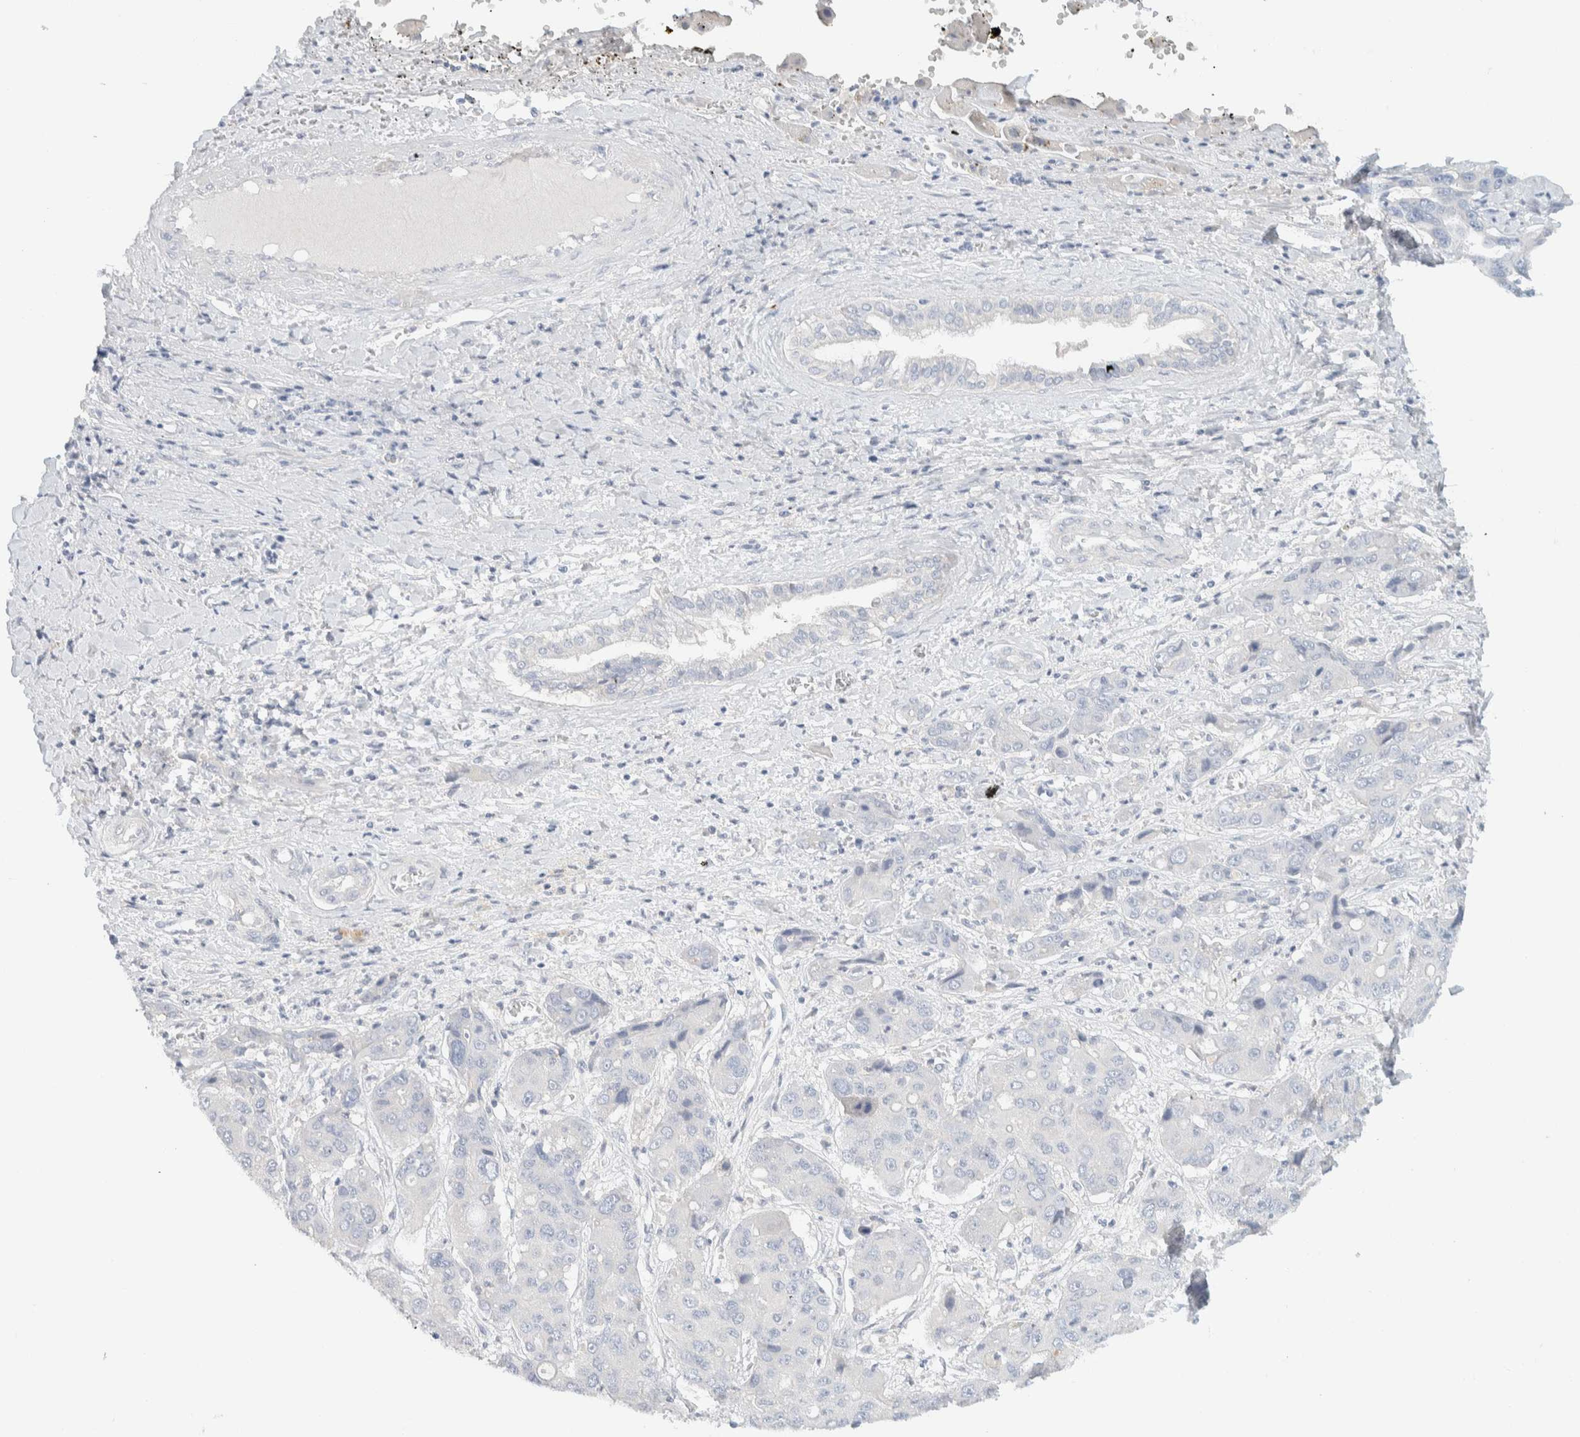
{"staining": {"intensity": "negative", "quantity": "none", "location": "none"}, "tissue": "liver cancer", "cell_type": "Tumor cells", "image_type": "cancer", "snomed": [{"axis": "morphology", "description": "Cholangiocarcinoma"}, {"axis": "topography", "description": "Liver"}], "caption": "This is an immunohistochemistry histopathology image of liver cancer. There is no staining in tumor cells.", "gene": "ALOX12B", "patient": {"sex": "male", "age": 67}}